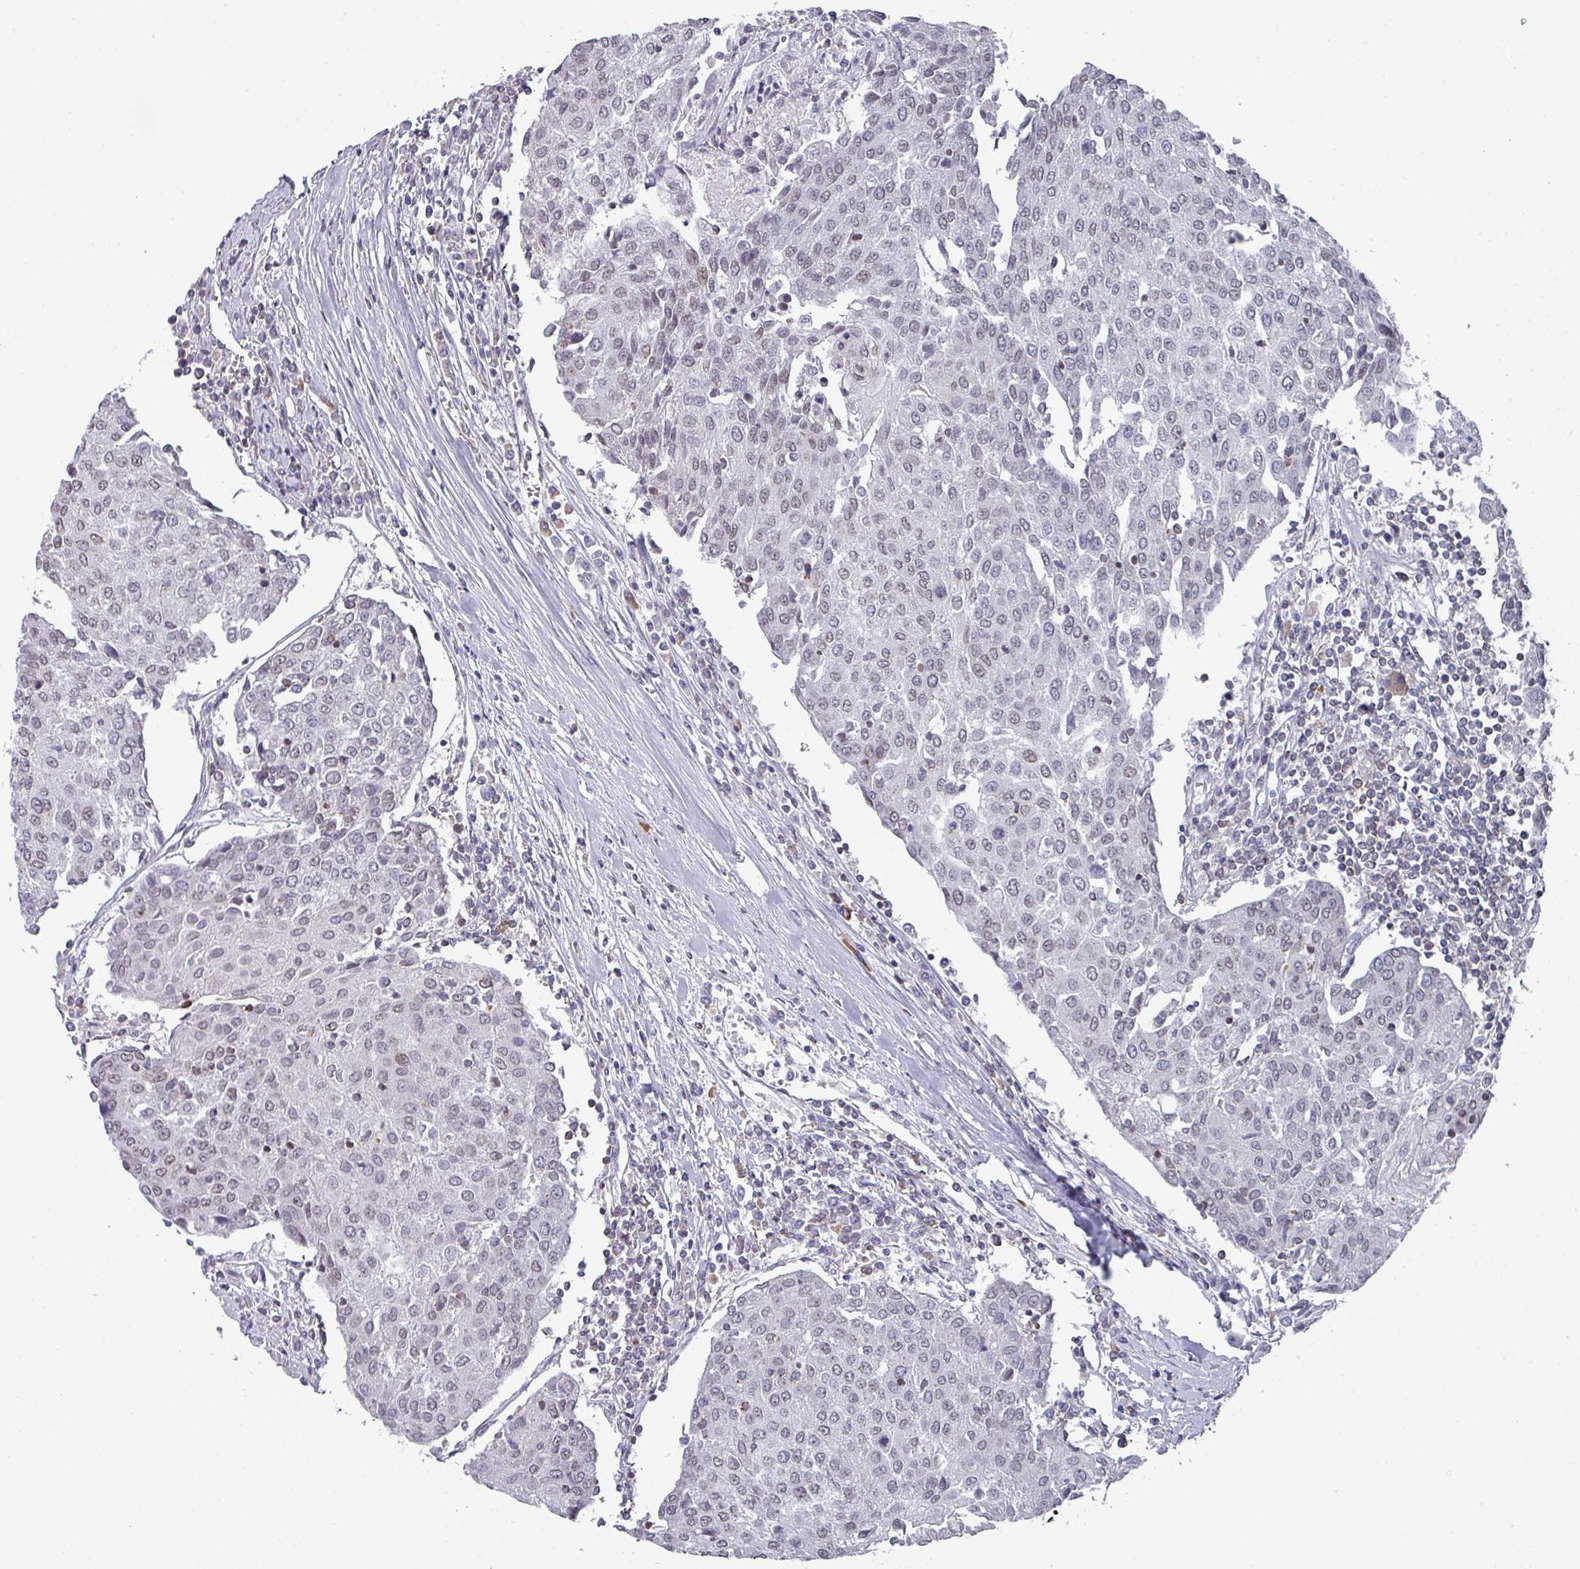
{"staining": {"intensity": "weak", "quantity": ">75%", "location": "nuclear"}, "tissue": "urothelial cancer", "cell_type": "Tumor cells", "image_type": "cancer", "snomed": [{"axis": "morphology", "description": "Urothelial carcinoma, High grade"}, {"axis": "topography", "description": "Urinary bladder"}], "caption": "Urothelial cancer stained with a brown dye exhibits weak nuclear positive expression in about >75% of tumor cells.", "gene": "RASAL3", "patient": {"sex": "female", "age": 85}}